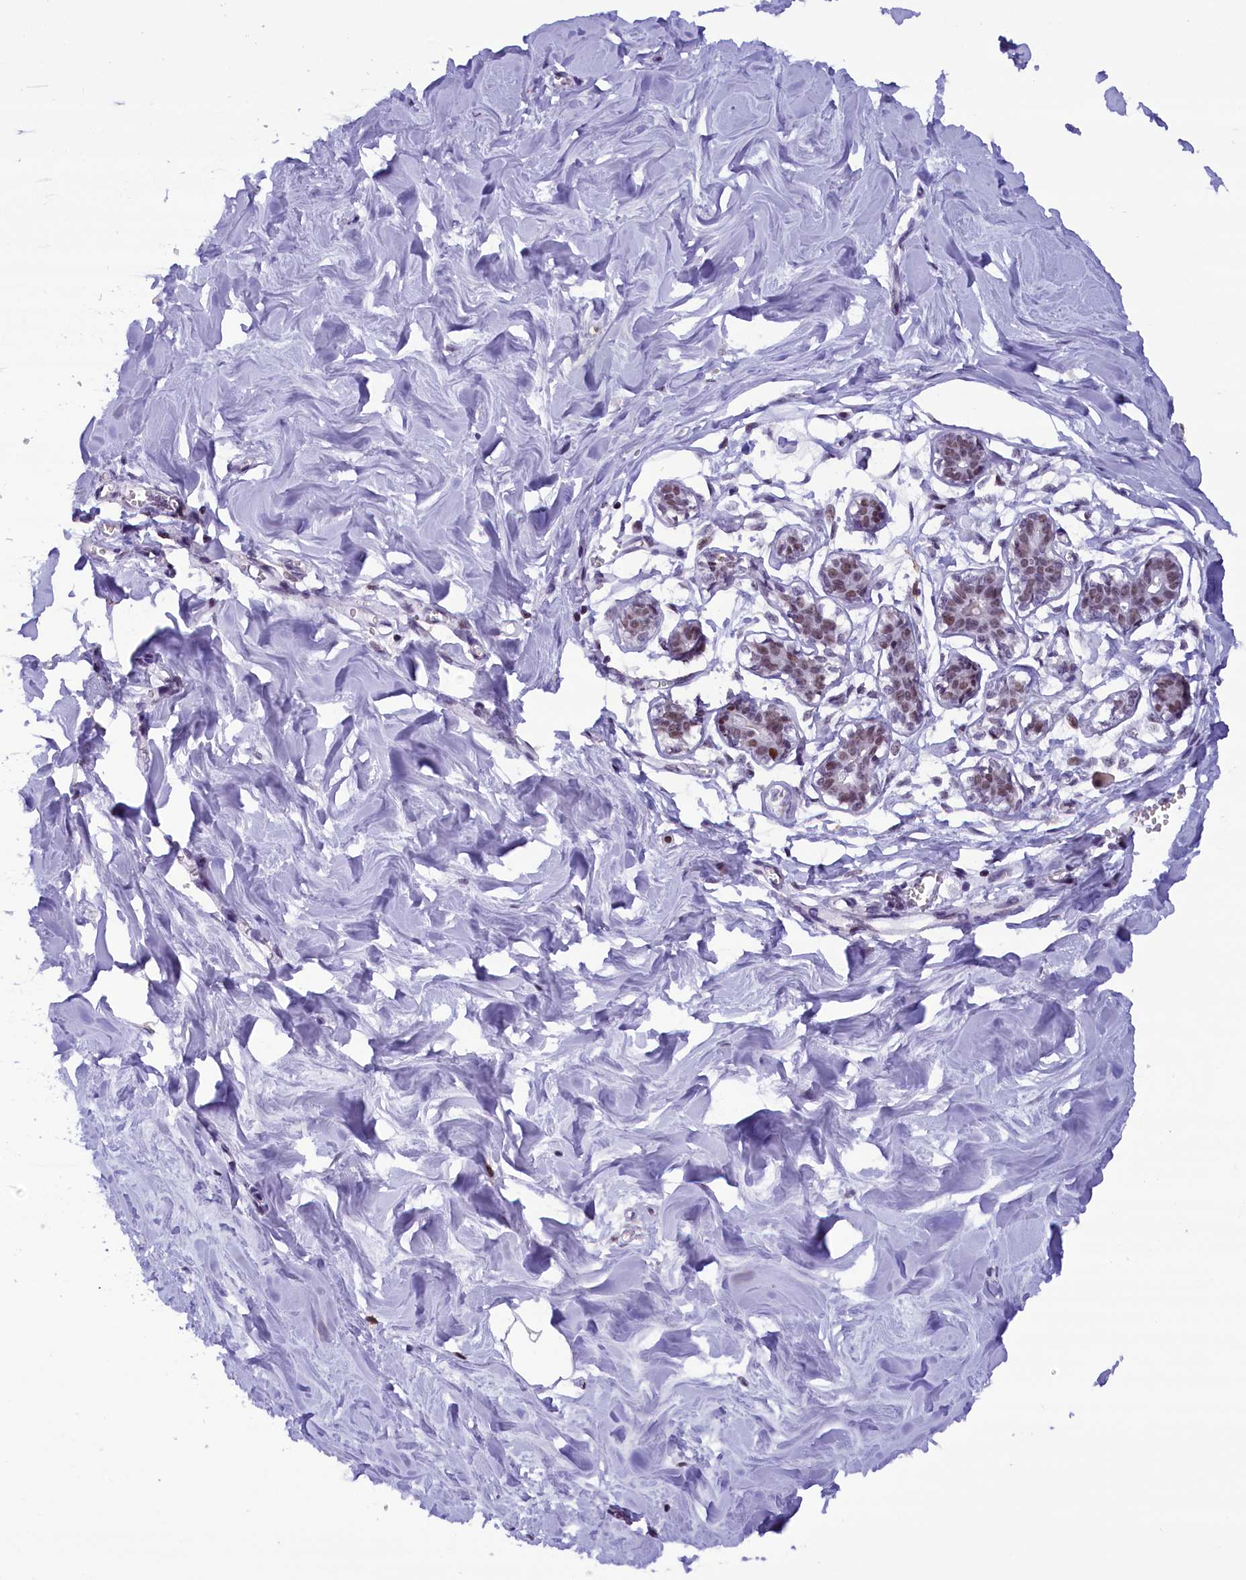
{"staining": {"intensity": "moderate", "quantity": "25%-75%", "location": "cytoplasmic/membranous"}, "tissue": "breast", "cell_type": "Adipocytes", "image_type": "normal", "snomed": [{"axis": "morphology", "description": "Normal tissue, NOS"}, {"axis": "topography", "description": "Breast"}], "caption": "Brown immunohistochemical staining in unremarkable breast displays moderate cytoplasmic/membranous positivity in about 25%-75% of adipocytes. (Stains: DAB in brown, nuclei in blue, Microscopy: brightfield microscopy at high magnification).", "gene": "CDYL2", "patient": {"sex": "female", "age": 27}}